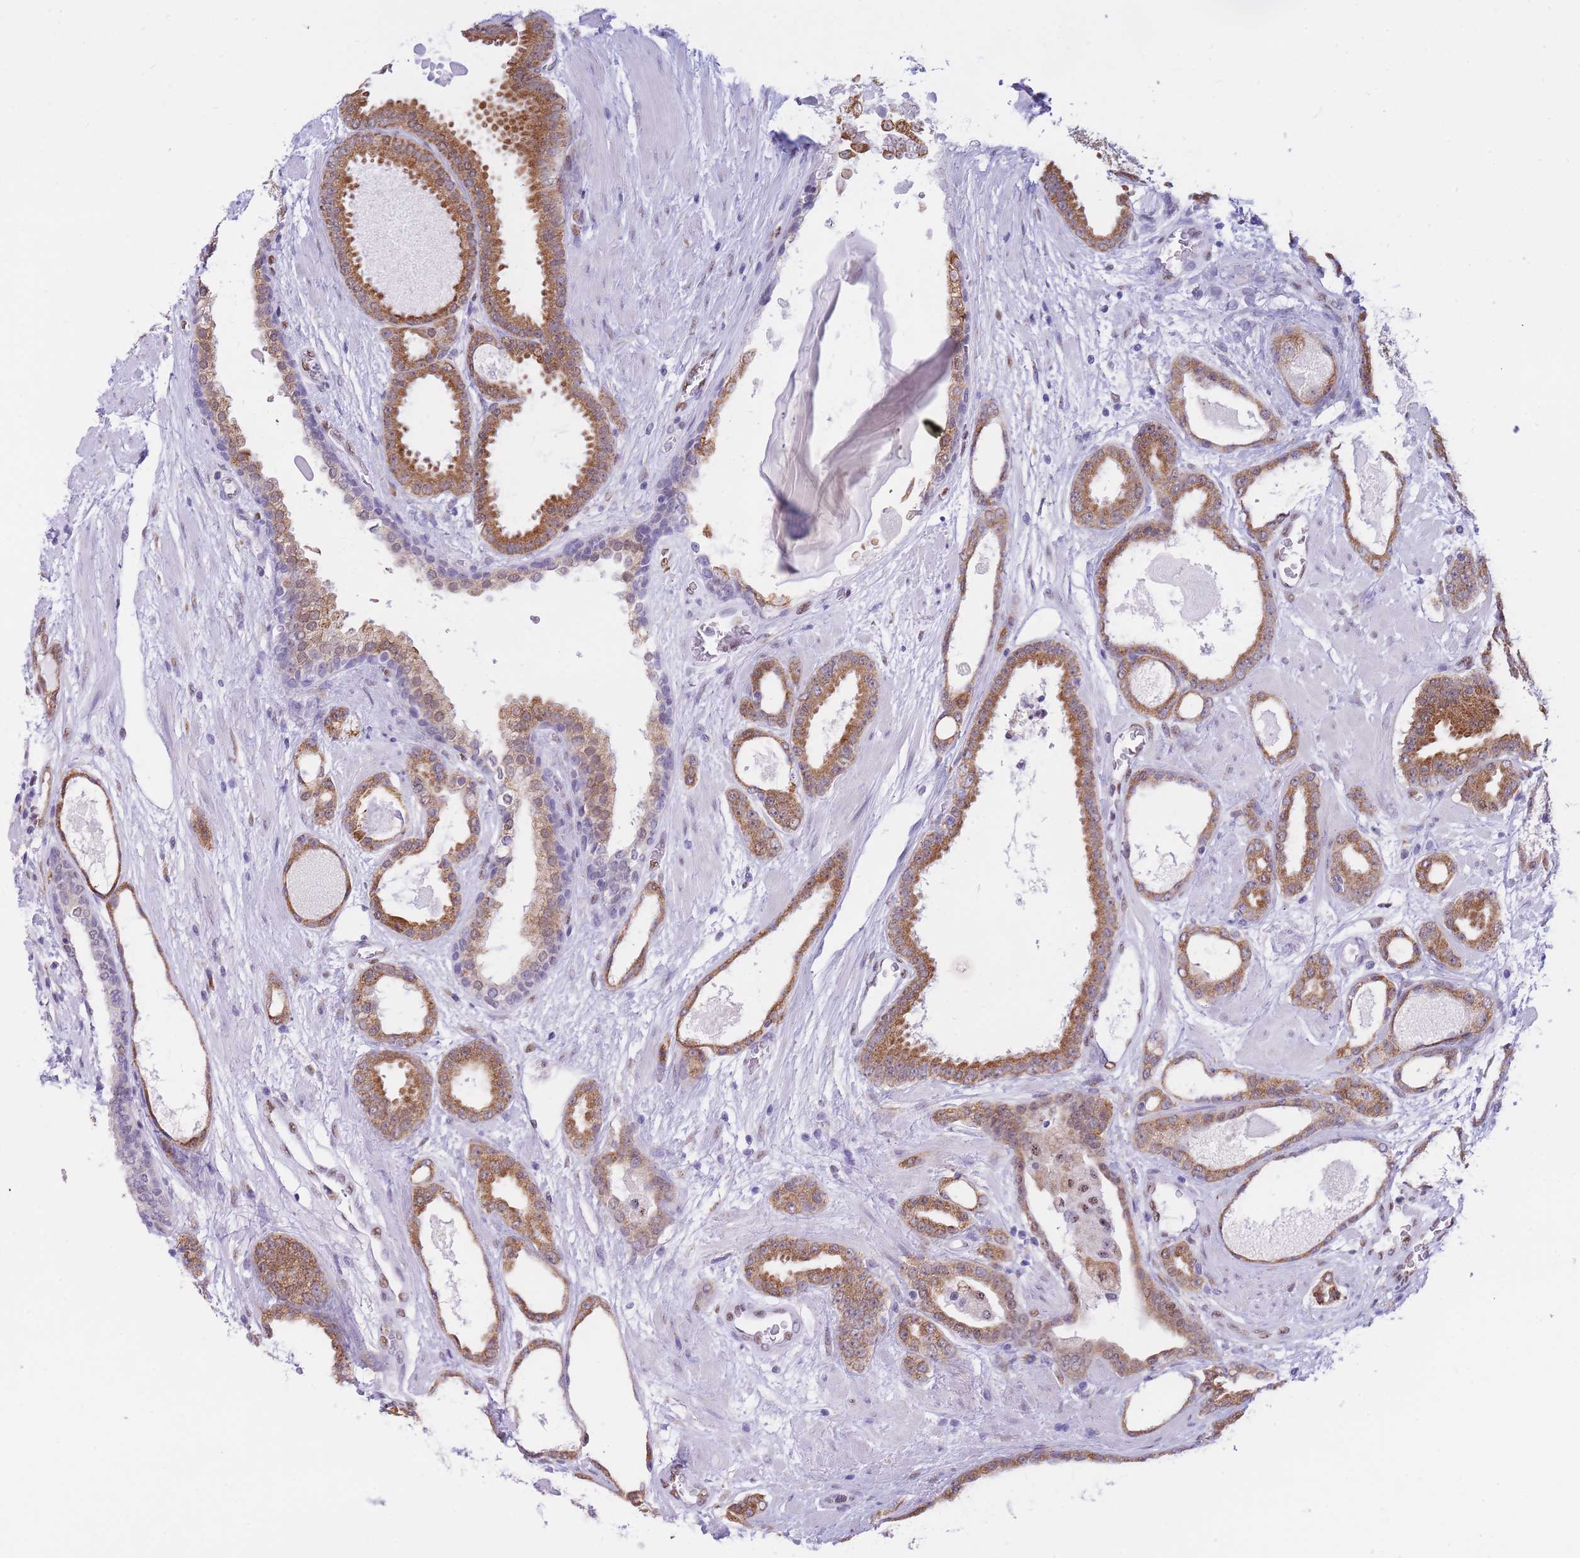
{"staining": {"intensity": "moderate", "quantity": ">75%", "location": "cytoplasmic/membranous"}, "tissue": "prostate cancer", "cell_type": "Tumor cells", "image_type": "cancer", "snomed": [{"axis": "morphology", "description": "Adenocarcinoma, High grade"}, {"axis": "topography", "description": "Prostate"}], "caption": "A brown stain labels moderate cytoplasmic/membranous expression of a protein in human prostate high-grade adenocarcinoma tumor cells.", "gene": "FAM153A", "patient": {"sex": "male", "age": 60}}